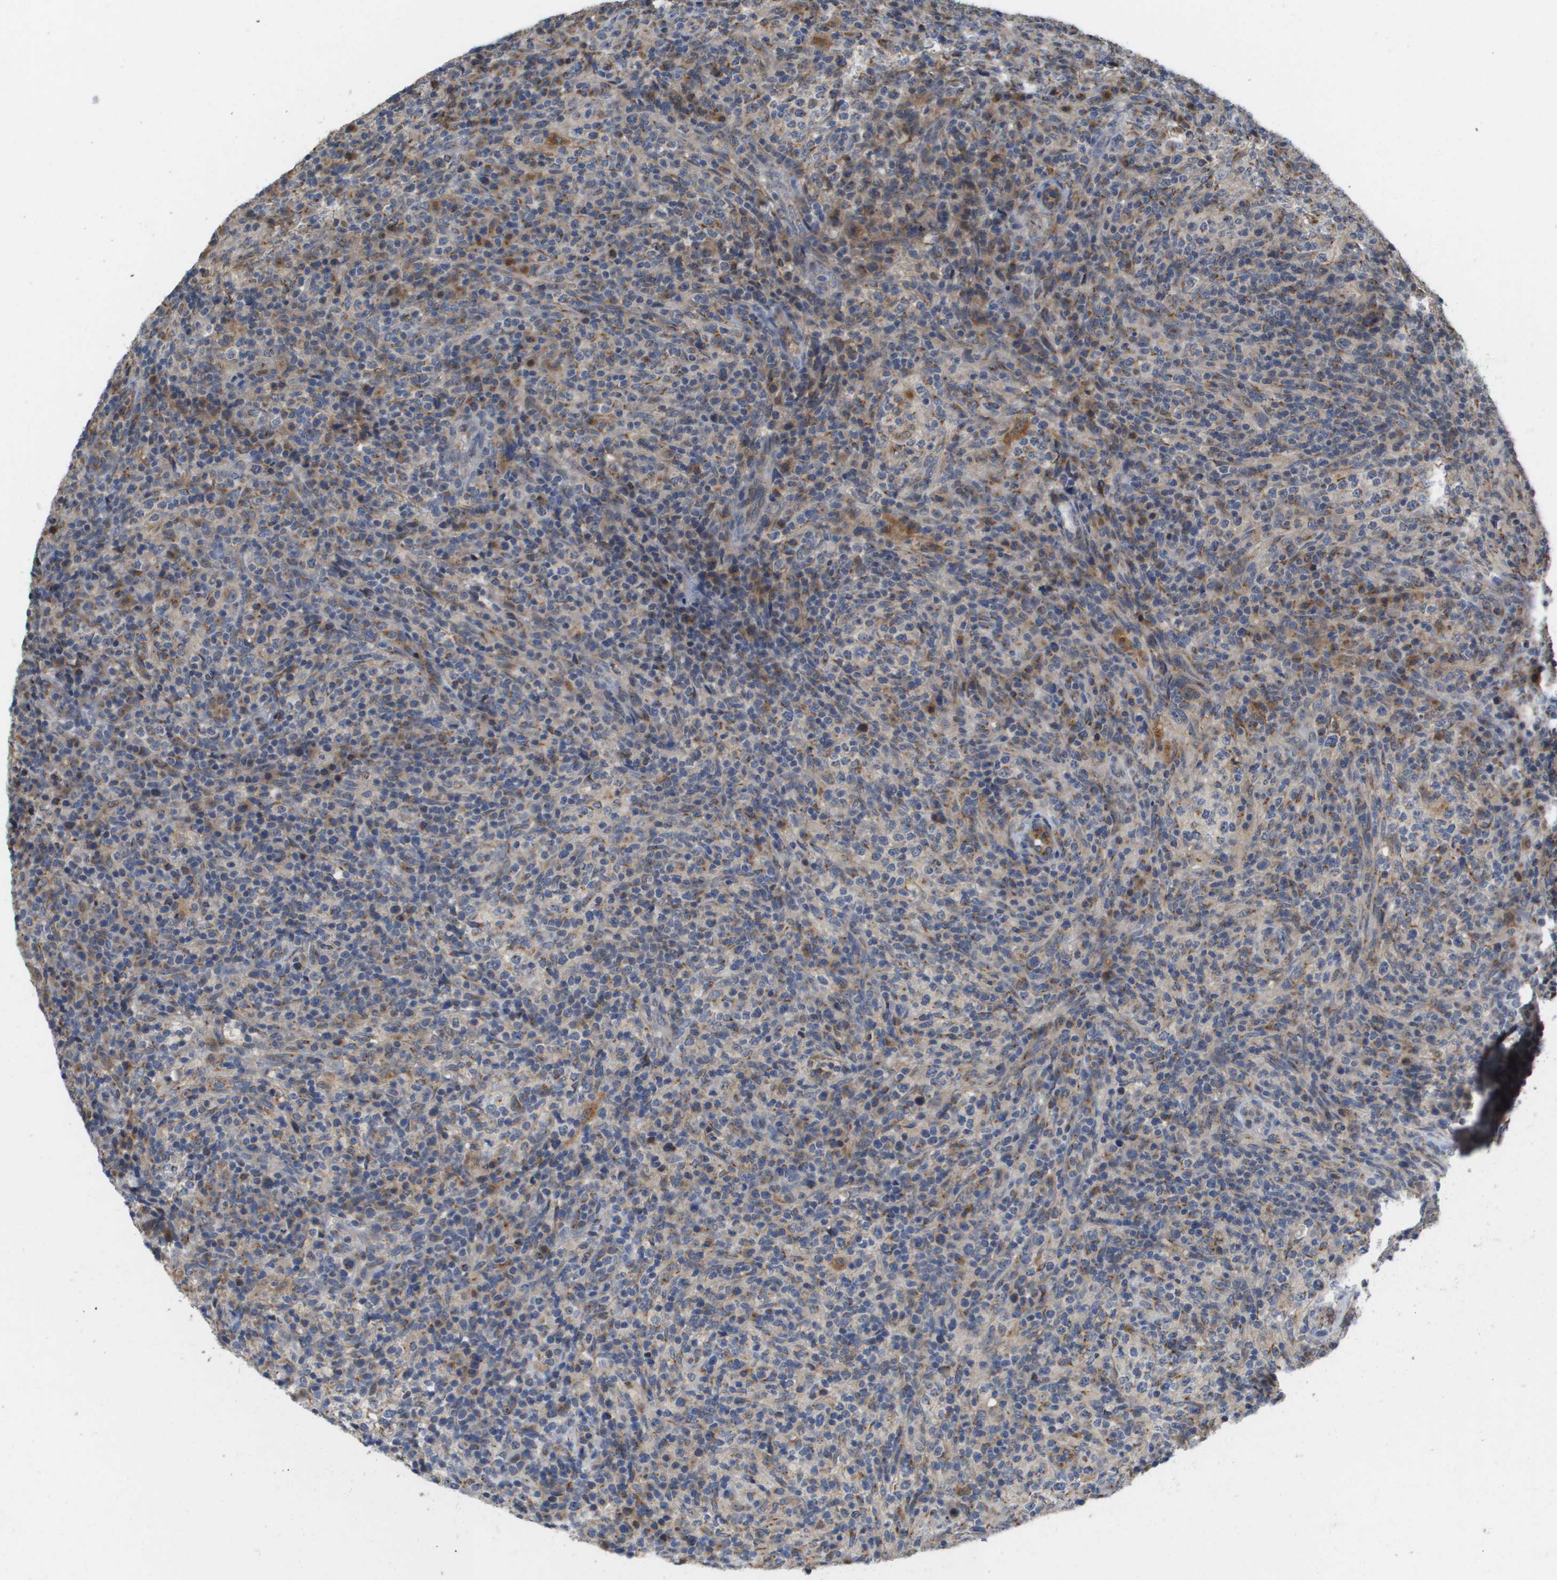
{"staining": {"intensity": "weak", "quantity": "<25%", "location": "cytoplasmic/membranous"}, "tissue": "lymphoma", "cell_type": "Tumor cells", "image_type": "cancer", "snomed": [{"axis": "morphology", "description": "Malignant lymphoma, non-Hodgkin's type, High grade"}, {"axis": "topography", "description": "Lymph node"}], "caption": "Tumor cells are negative for brown protein staining in lymphoma.", "gene": "PCK1", "patient": {"sex": "female", "age": 76}}